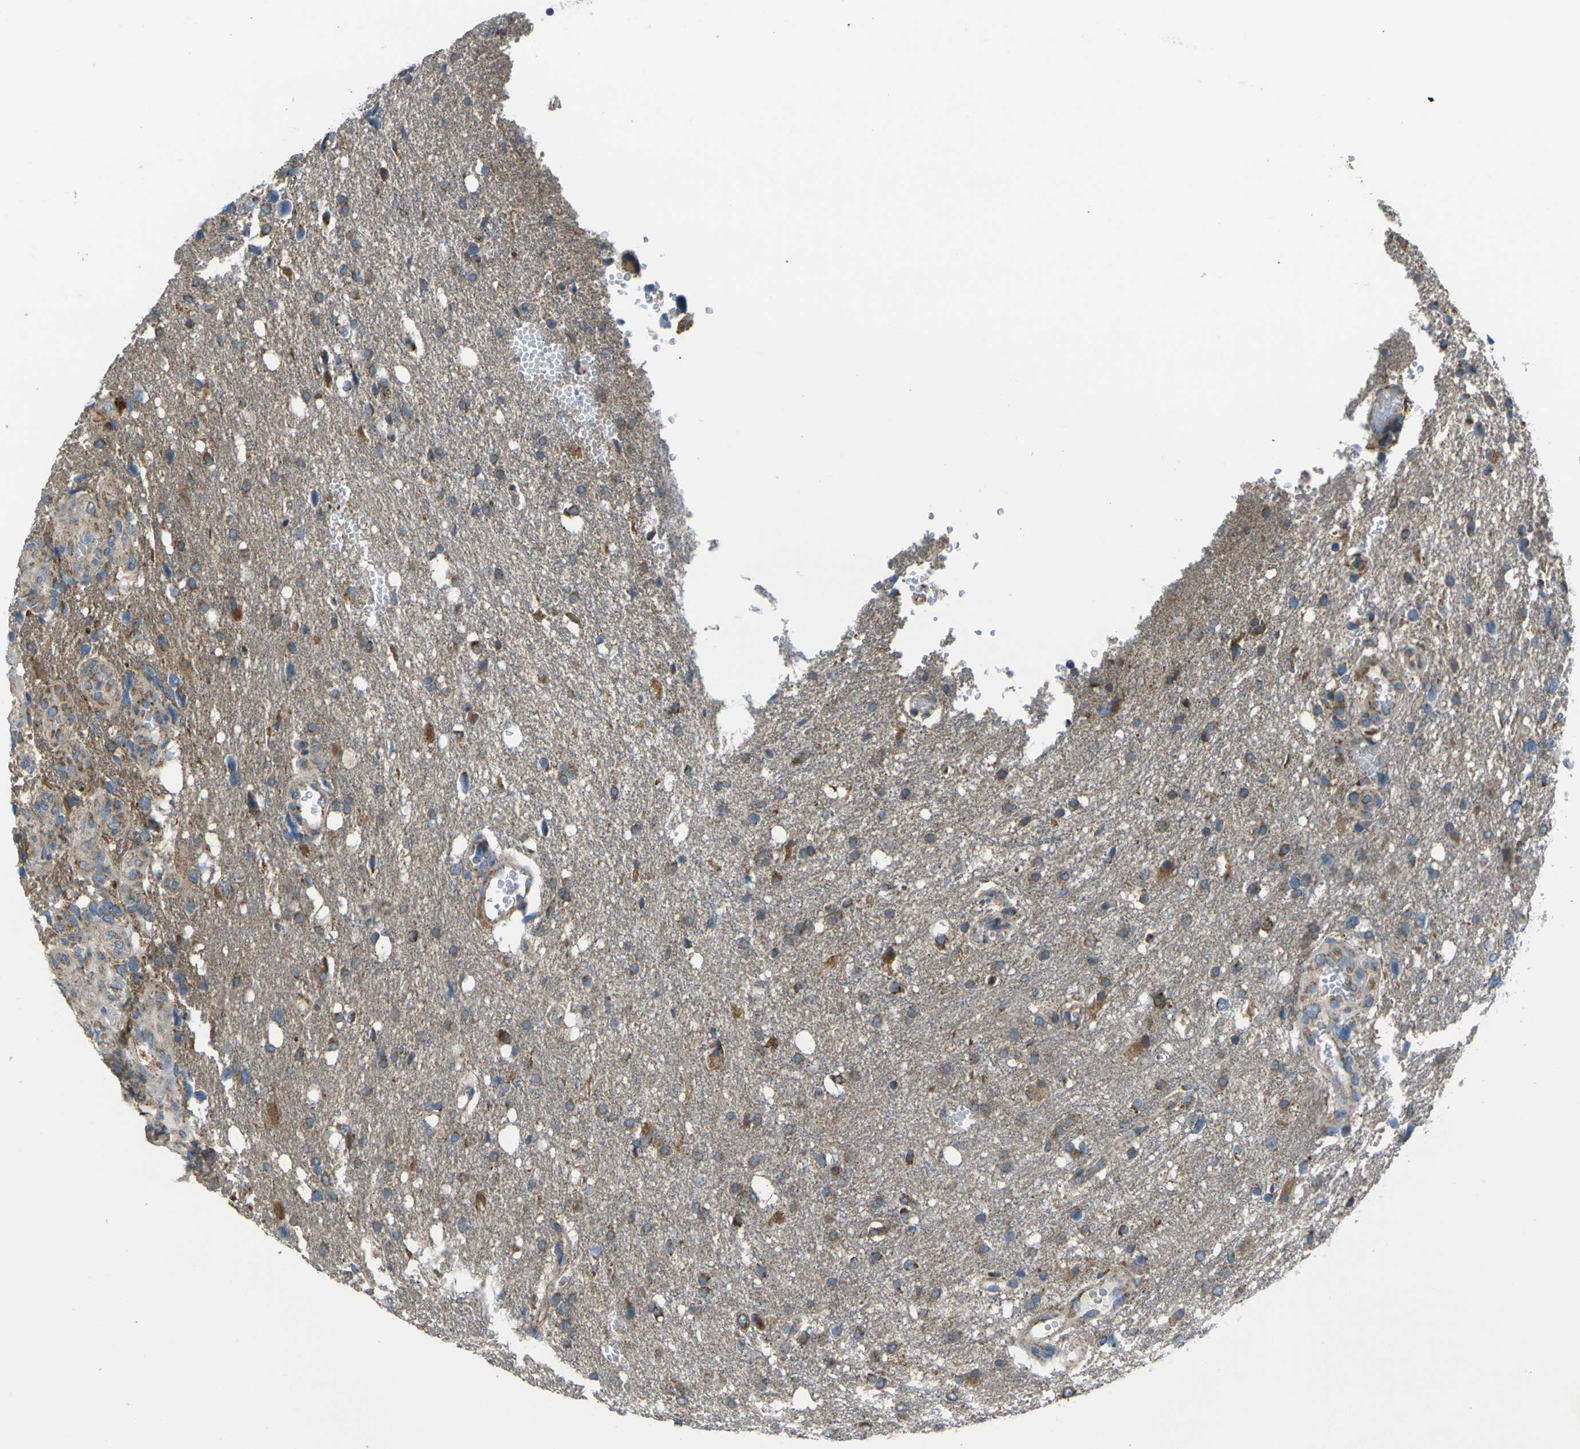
{"staining": {"intensity": "moderate", "quantity": "25%-75%", "location": "cytoplasmic/membranous"}, "tissue": "glioma", "cell_type": "Tumor cells", "image_type": "cancer", "snomed": [{"axis": "morphology", "description": "Glioma, malignant, High grade"}, {"axis": "topography", "description": "Brain"}], "caption": "Protein positivity by immunohistochemistry (IHC) demonstrates moderate cytoplasmic/membranous staining in about 25%-75% of tumor cells in glioma.", "gene": "TMEM120B", "patient": {"sex": "female", "age": 58}}